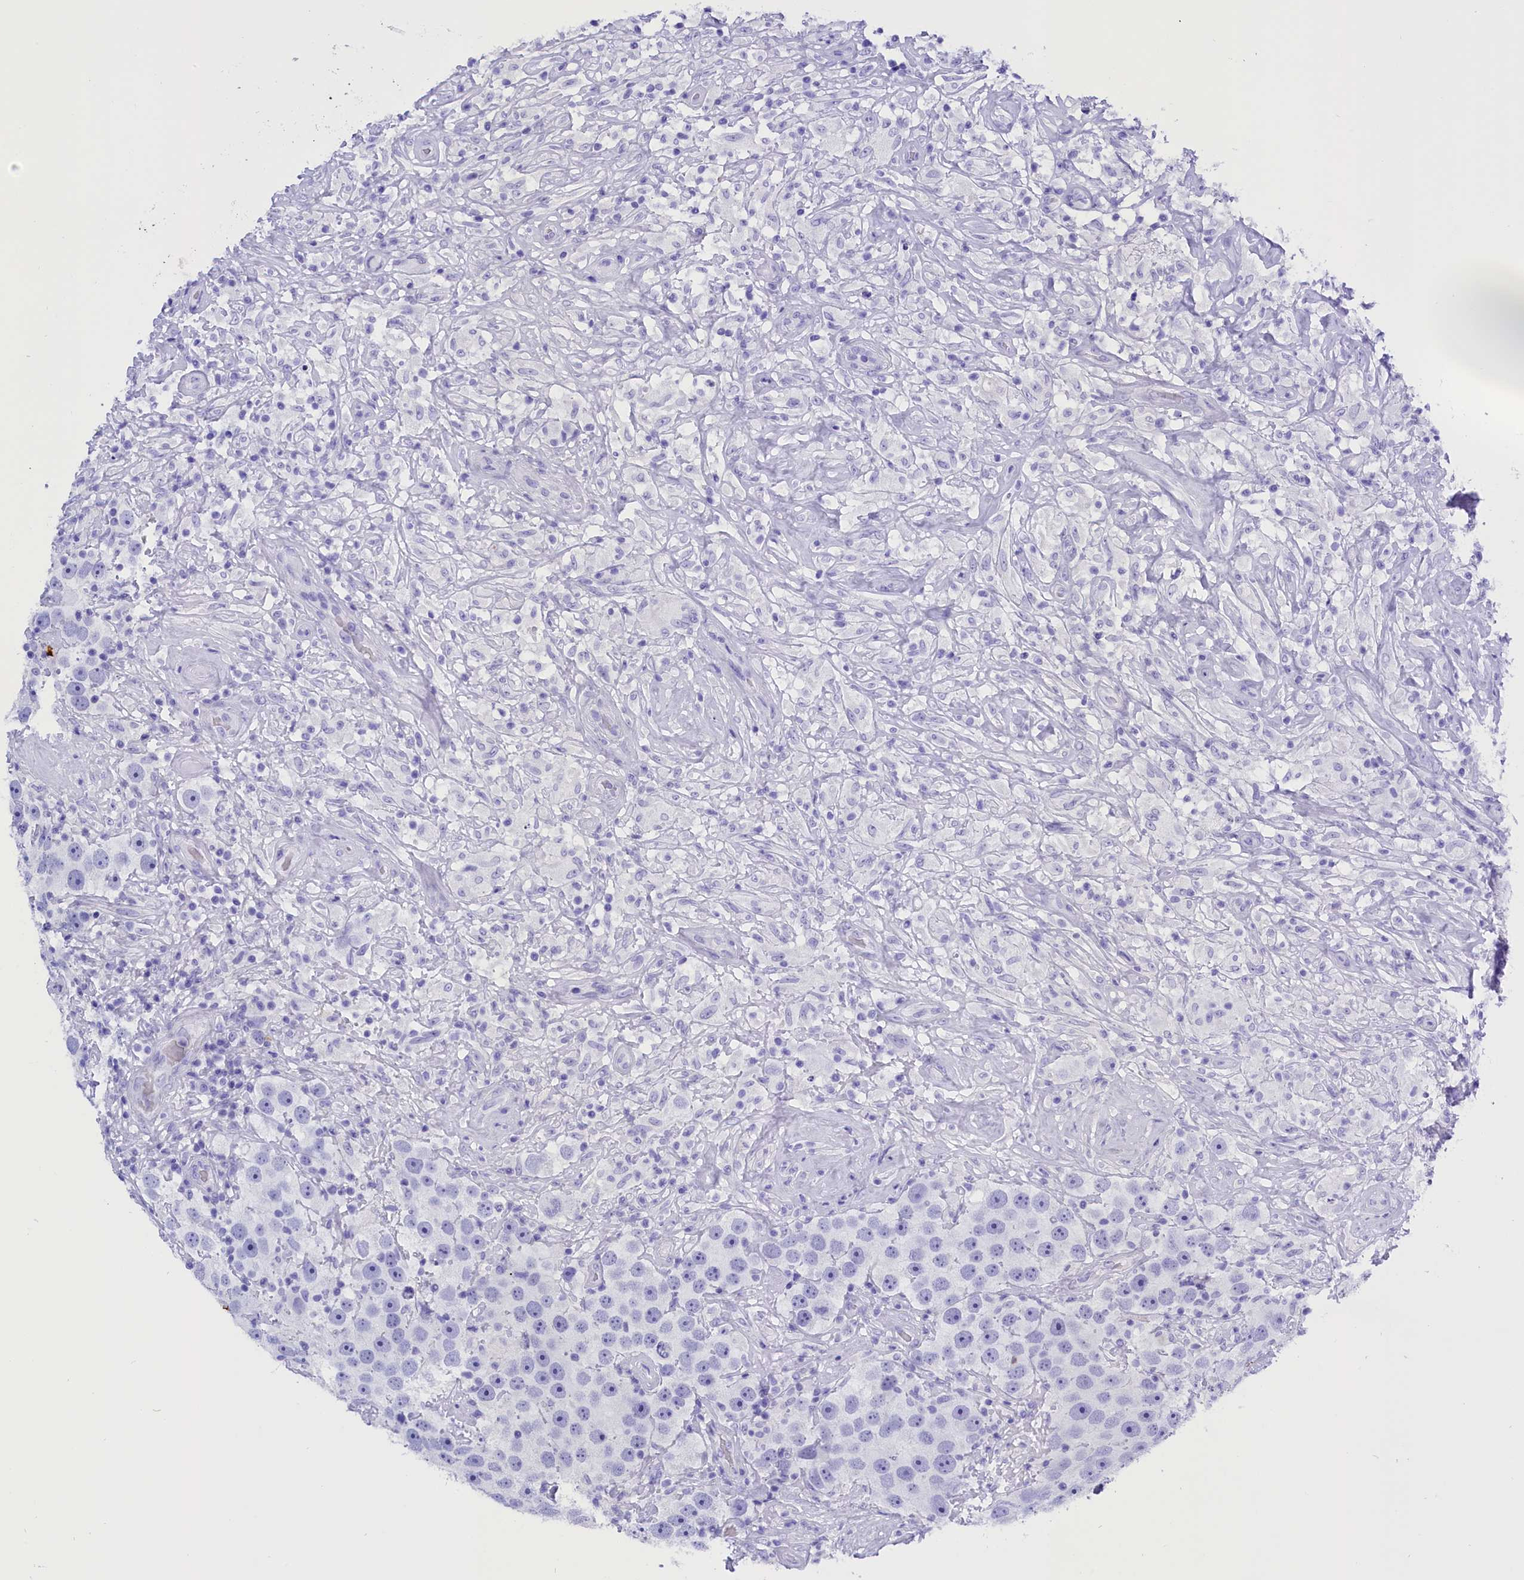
{"staining": {"intensity": "negative", "quantity": "none", "location": "none"}, "tissue": "testis cancer", "cell_type": "Tumor cells", "image_type": "cancer", "snomed": [{"axis": "morphology", "description": "Seminoma, NOS"}, {"axis": "topography", "description": "Testis"}], "caption": "This is an IHC photomicrograph of testis cancer (seminoma). There is no positivity in tumor cells.", "gene": "CLC", "patient": {"sex": "male", "age": 49}}